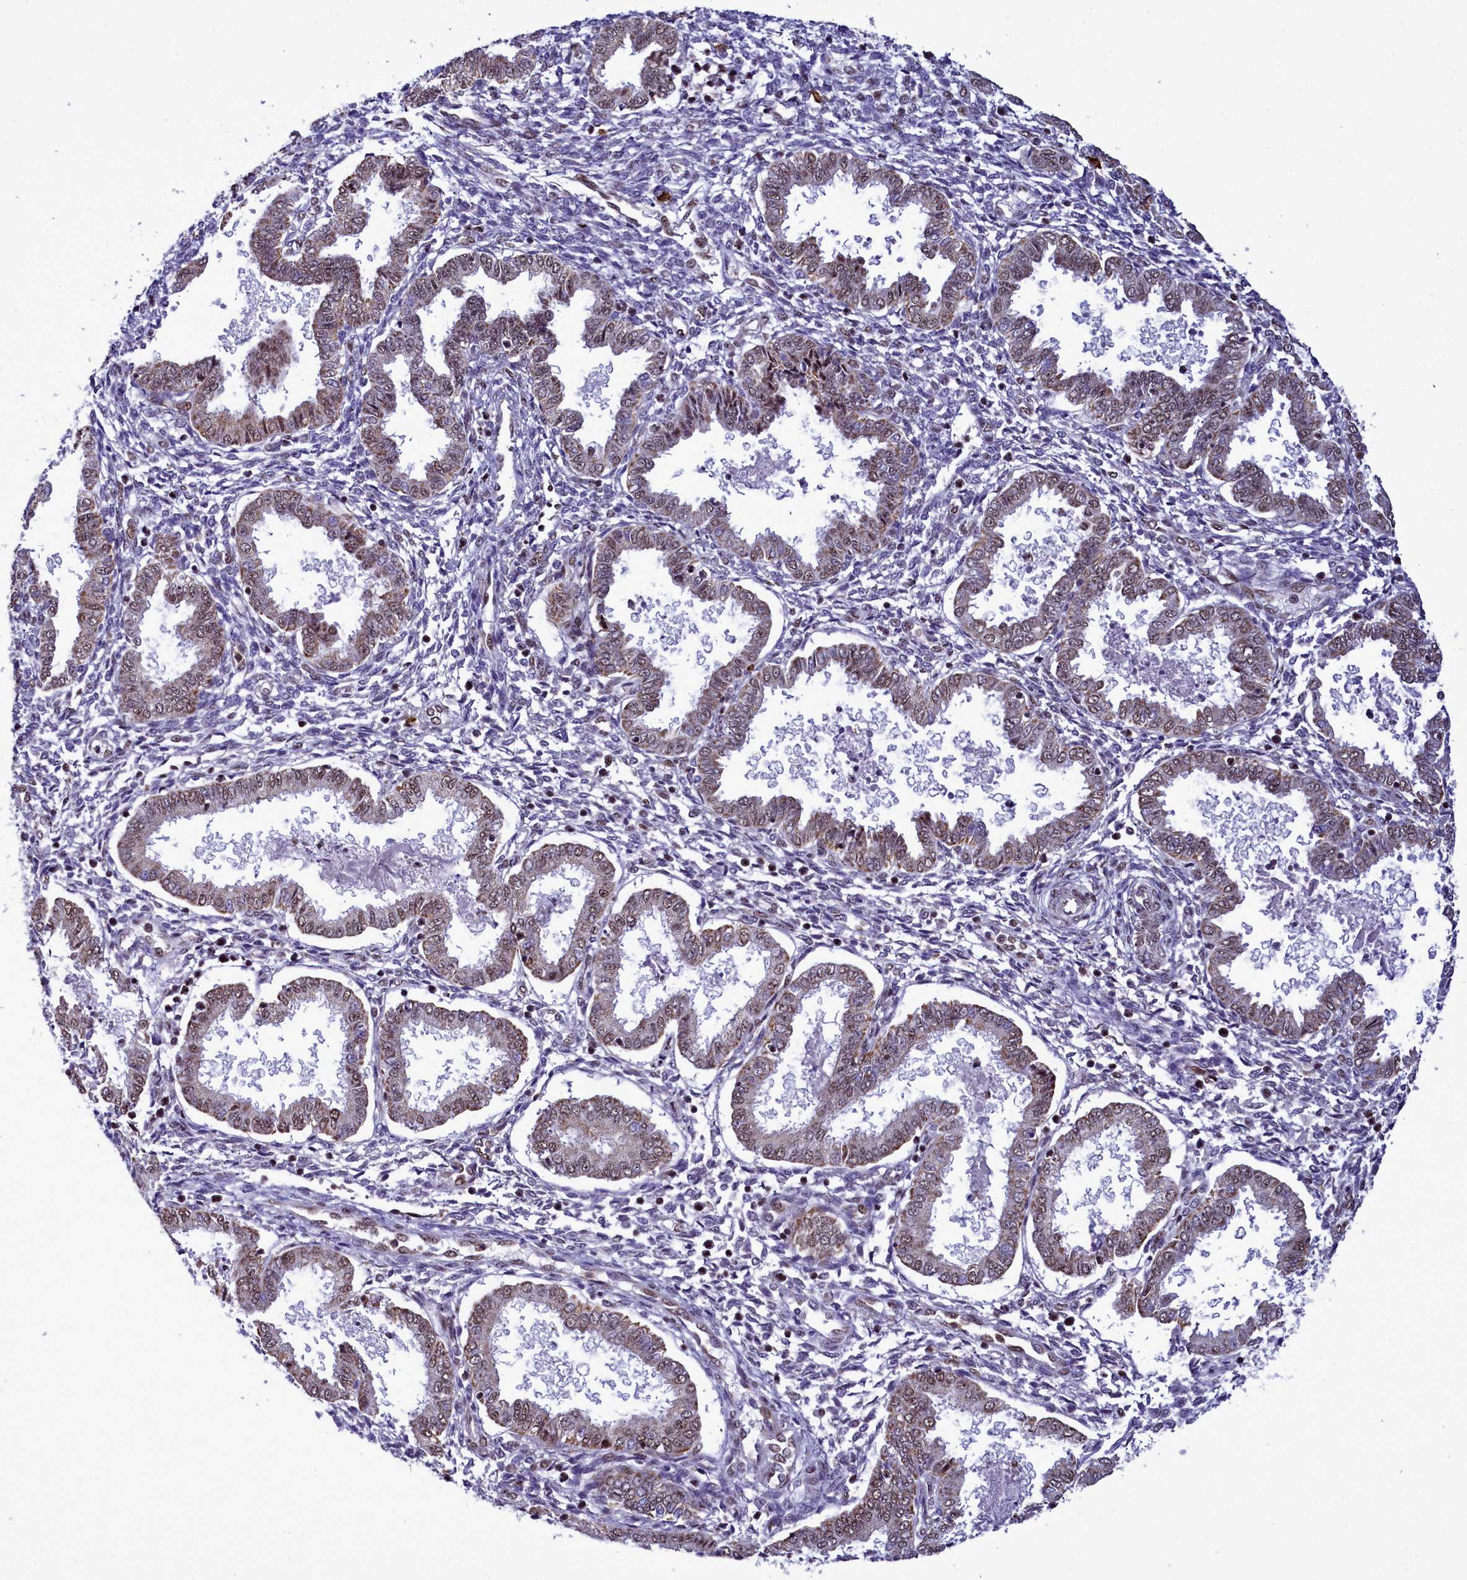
{"staining": {"intensity": "negative", "quantity": "none", "location": "none"}, "tissue": "endometrium", "cell_type": "Cells in endometrial stroma", "image_type": "normal", "snomed": [{"axis": "morphology", "description": "Normal tissue, NOS"}, {"axis": "topography", "description": "Endometrium"}], "caption": "Immunohistochemical staining of unremarkable human endometrium demonstrates no significant expression in cells in endometrial stroma.", "gene": "POM121L2", "patient": {"sex": "female", "age": 33}}